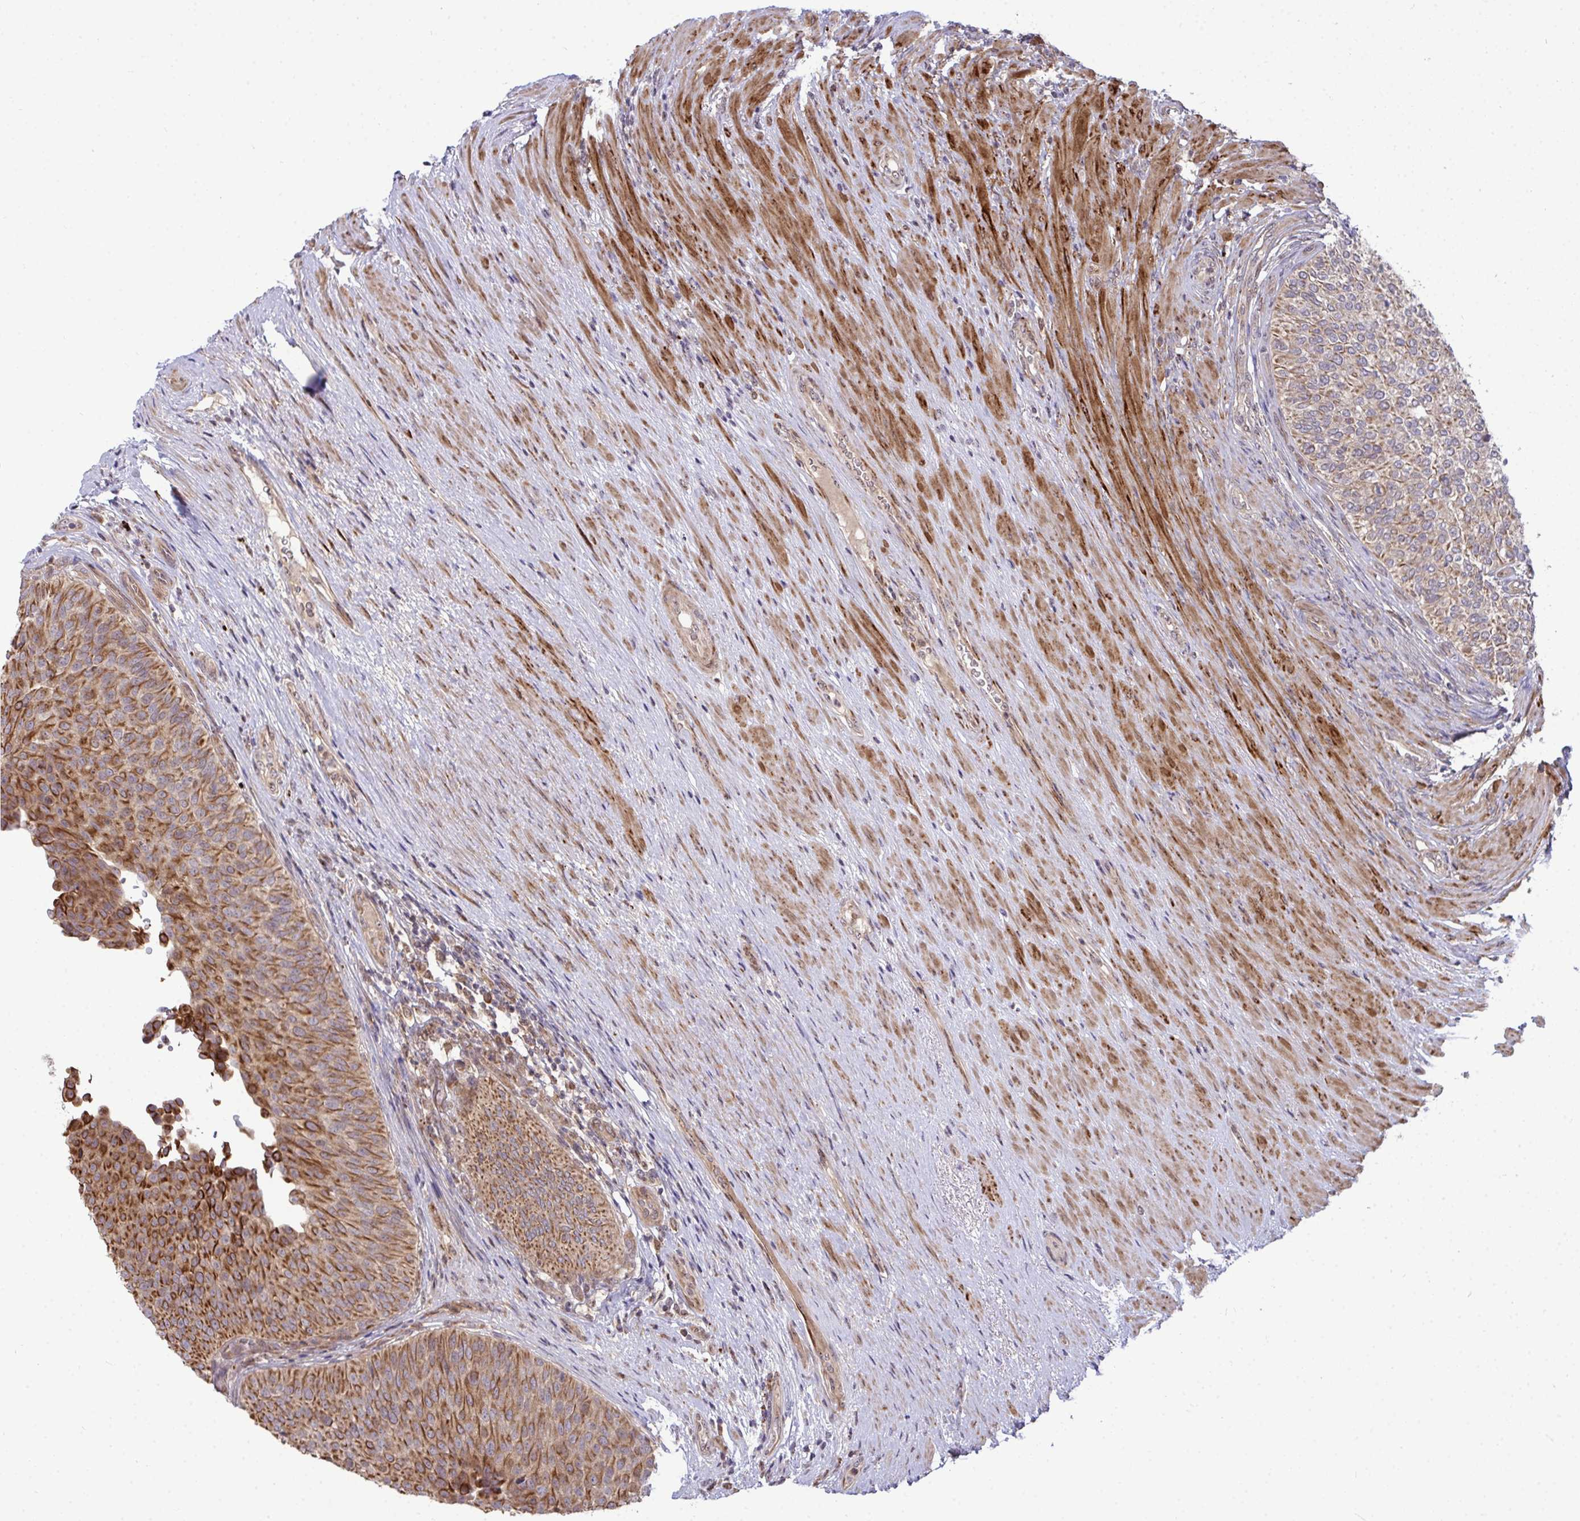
{"staining": {"intensity": "moderate", "quantity": ">75%", "location": "cytoplasmic/membranous"}, "tissue": "urinary bladder", "cell_type": "Urothelial cells", "image_type": "normal", "snomed": [{"axis": "morphology", "description": "Normal tissue, NOS"}, {"axis": "topography", "description": "Urinary bladder"}, {"axis": "topography", "description": "Prostate"}], "caption": "This image displays immunohistochemistry (IHC) staining of benign human urinary bladder, with medium moderate cytoplasmic/membranous staining in approximately >75% of urothelial cells.", "gene": "TRIM44", "patient": {"sex": "male", "age": 77}}